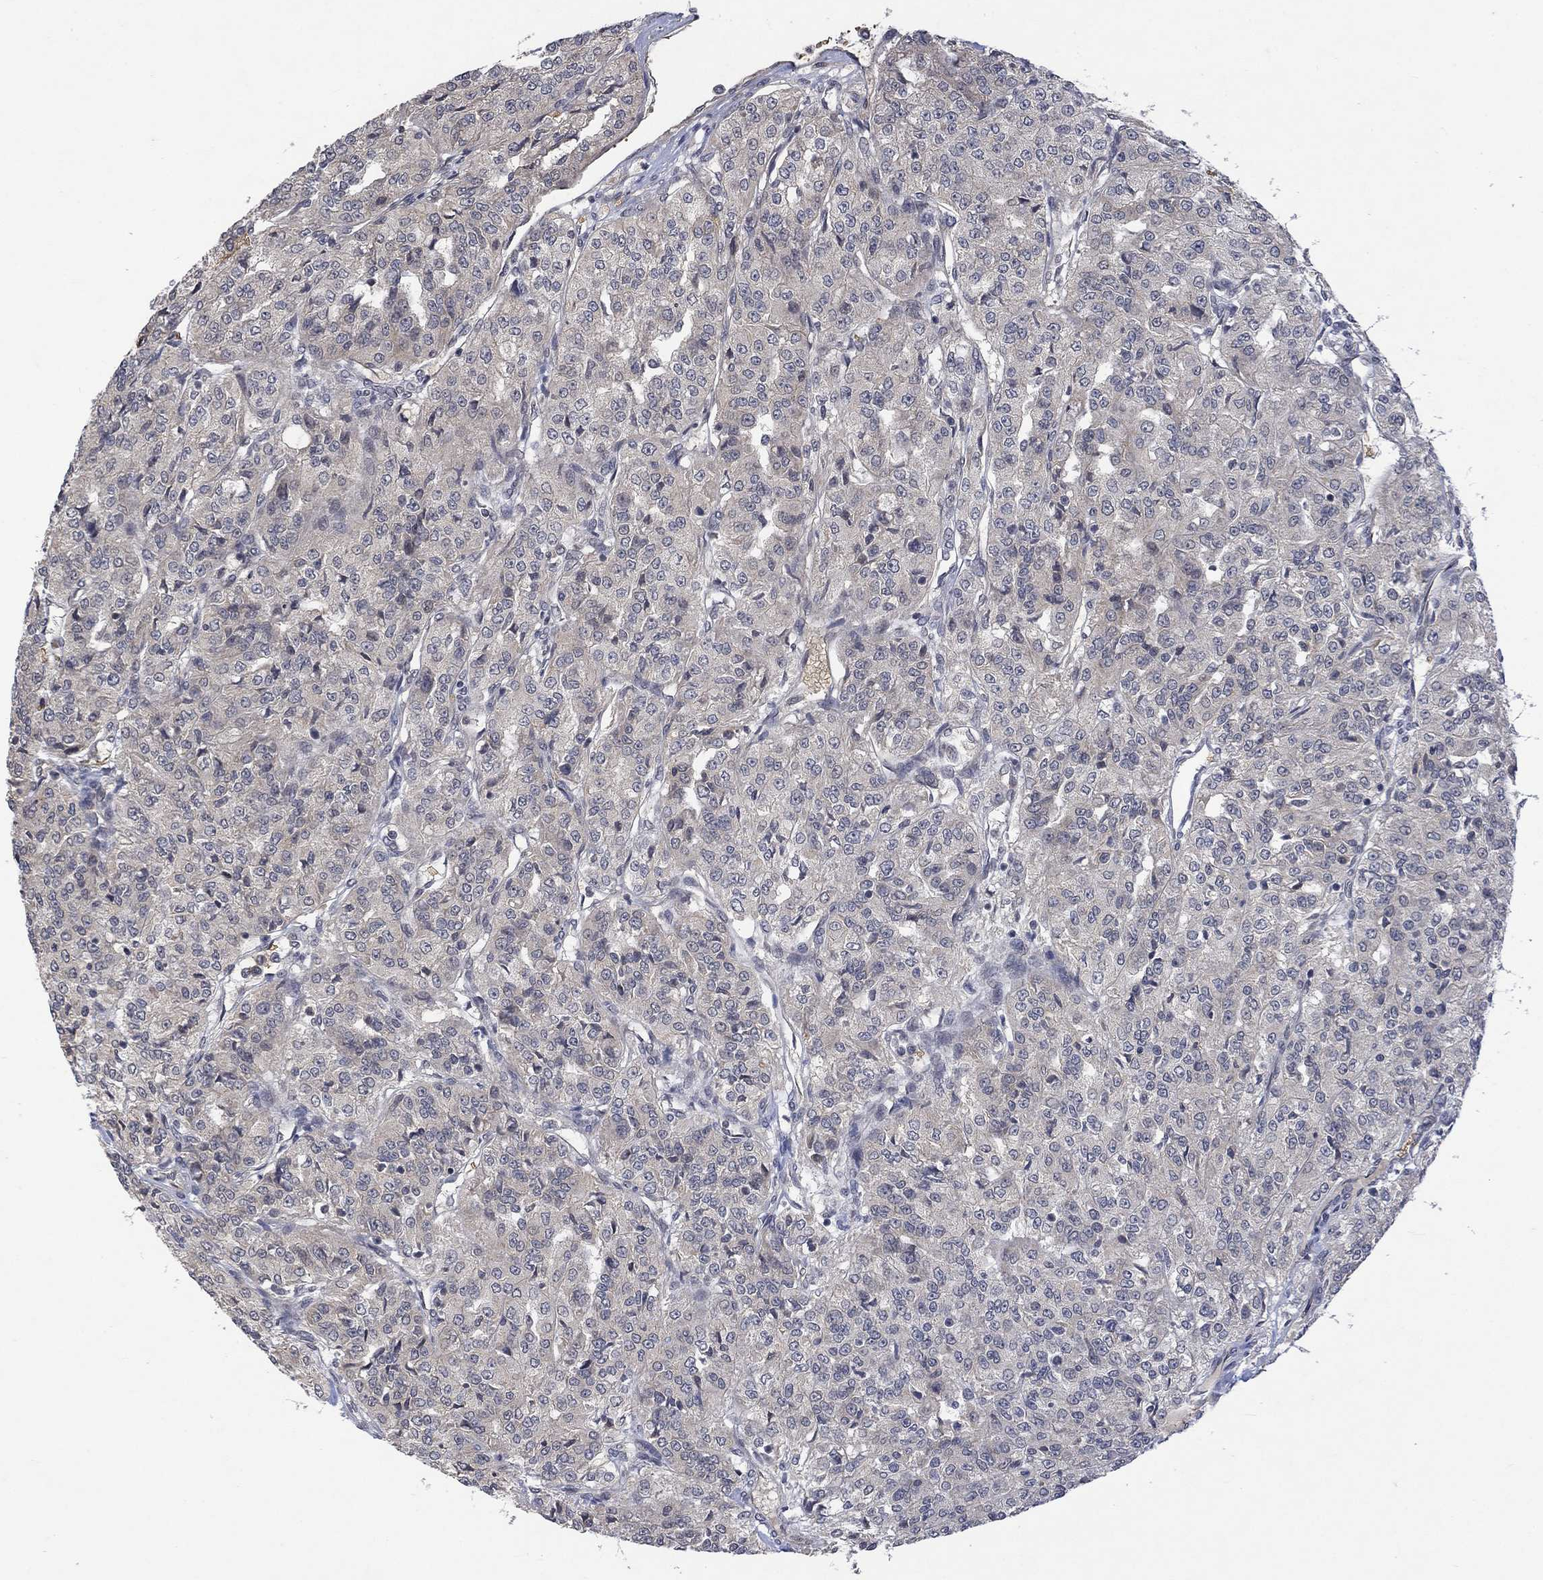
{"staining": {"intensity": "negative", "quantity": "none", "location": "none"}, "tissue": "renal cancer", "cell_type": "Tumor cells", "image_type": "cancer", "snomed": [{"axis": "morphology", "description": "Adenocarcinoma, NOS"}, {"axis": "topography", "description": "Kidney"}], "caption": "The histopathology image shows no significant expression in tumor cells of renal cancer (adenocarcinoma).", "gene": "GRIN2D", "patient": {"sex": "female", "age": 63}}